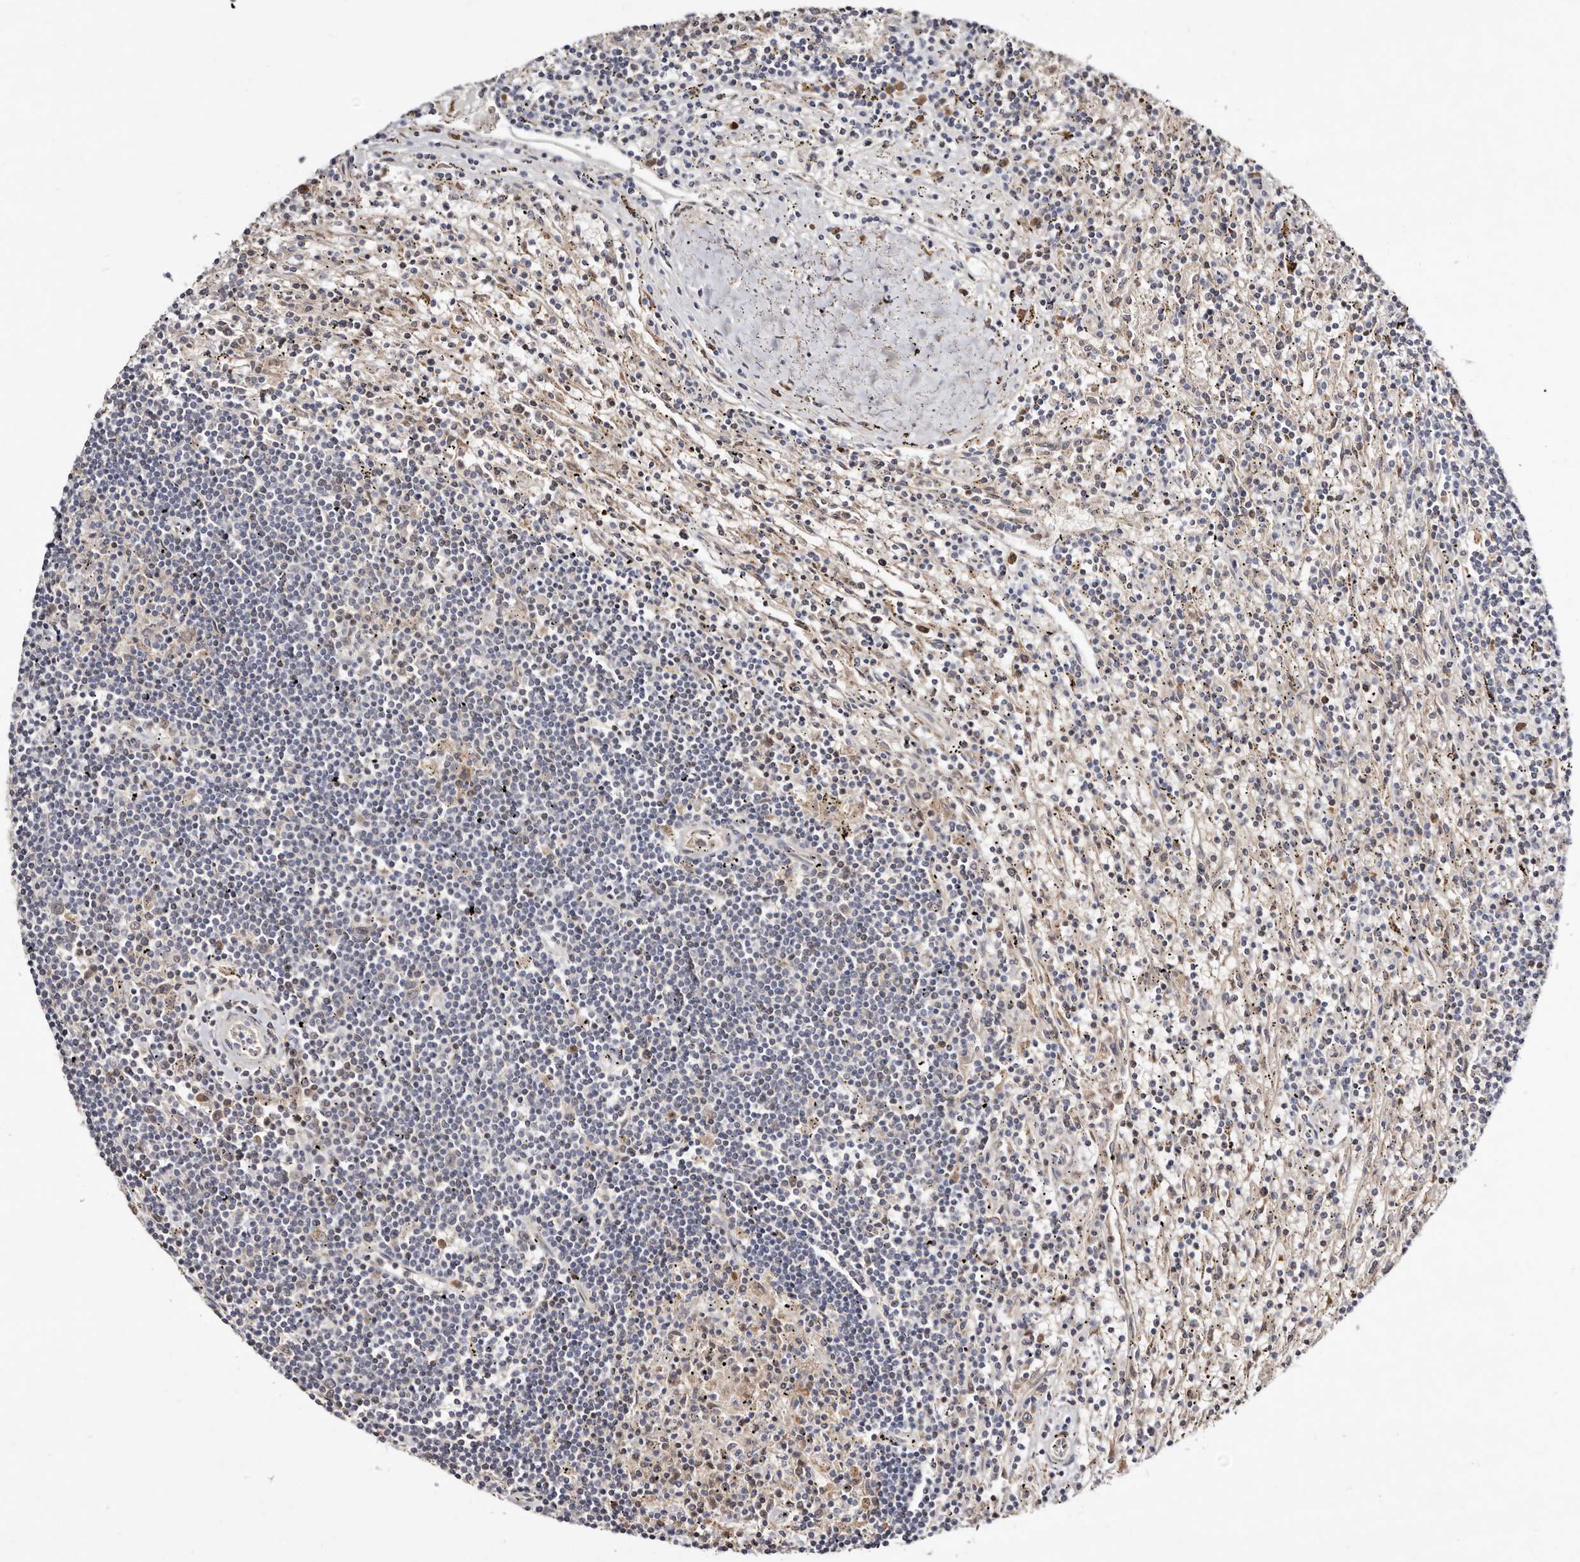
{"staining": {"intensity": "negative", "quantity": "none", "location": "none"}, "tissue": "lymphoma", "cell_type": "Tumor cells", "image_type": "cancer", "snomed": [{"axis": "morphology", "description": "Malignant lymphoma, non-Hodgkin's type, Low grade"}, {"axis": "topography", "description": "Spleen"}], "caption": "Low-grade malignant lymphoma, non-Hodgkin's type was stained to show a protein in brown. There is no significant positivity in tumor cells.", "gene": "SLC25A20", "patient": {"sex": "male", "age": 76}}